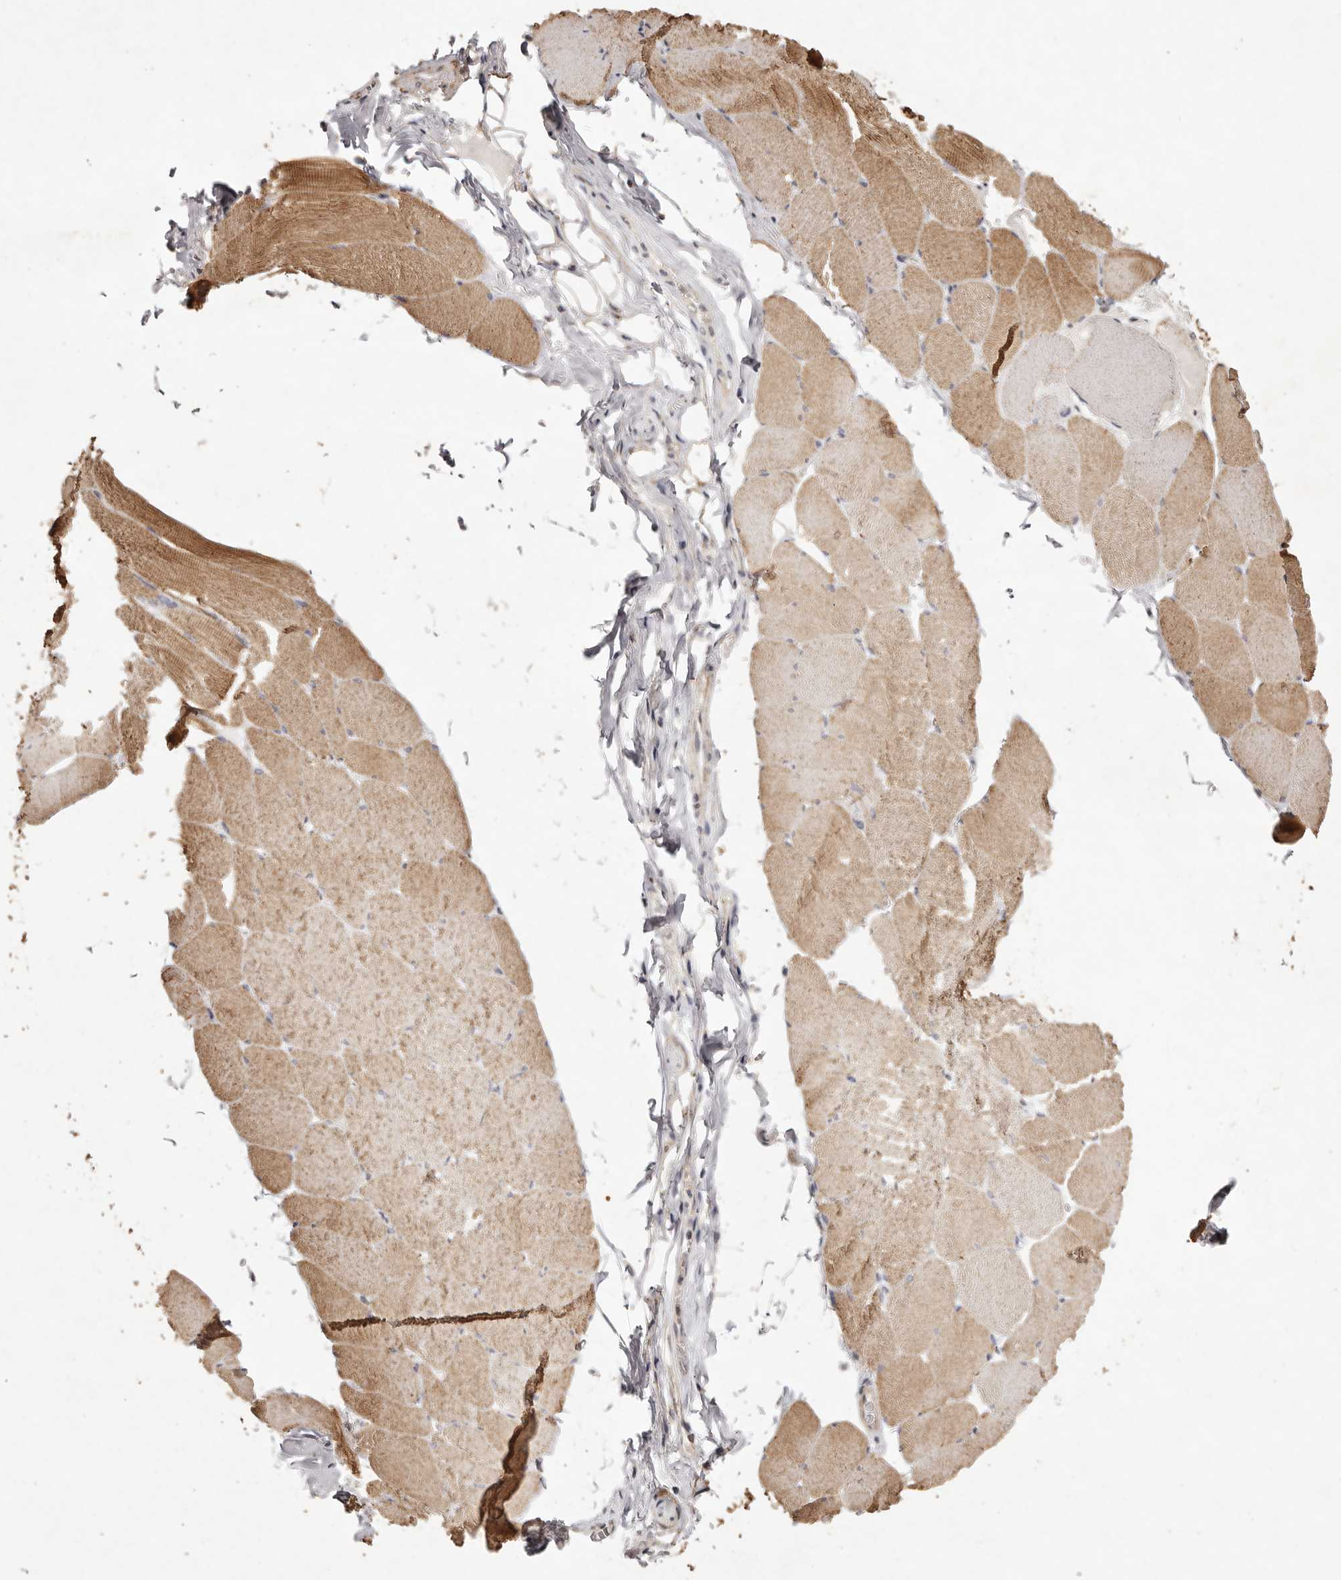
{"staining": {"intensity": "moderate", "quantity": ">75%", "location": "cytoplasmic/membranous"}, "tissue": "skeletal muscle", "cell_type": "Myocytes", "image_type": "normal", "snomed": [{"axis": "morphology", "description": "Normal tissue, NOS"}, {"axis": "topography", "description": "Skeletal muscle"}], "caption": "High-power microscopy captured an IHC micrograph of normal skeletal muscle, revealing moderate cytoplasmic/membranous positivity in about >75% of myocytes.", "gene": "BUD31", "patient": {"sex": "male", "age": 62}}